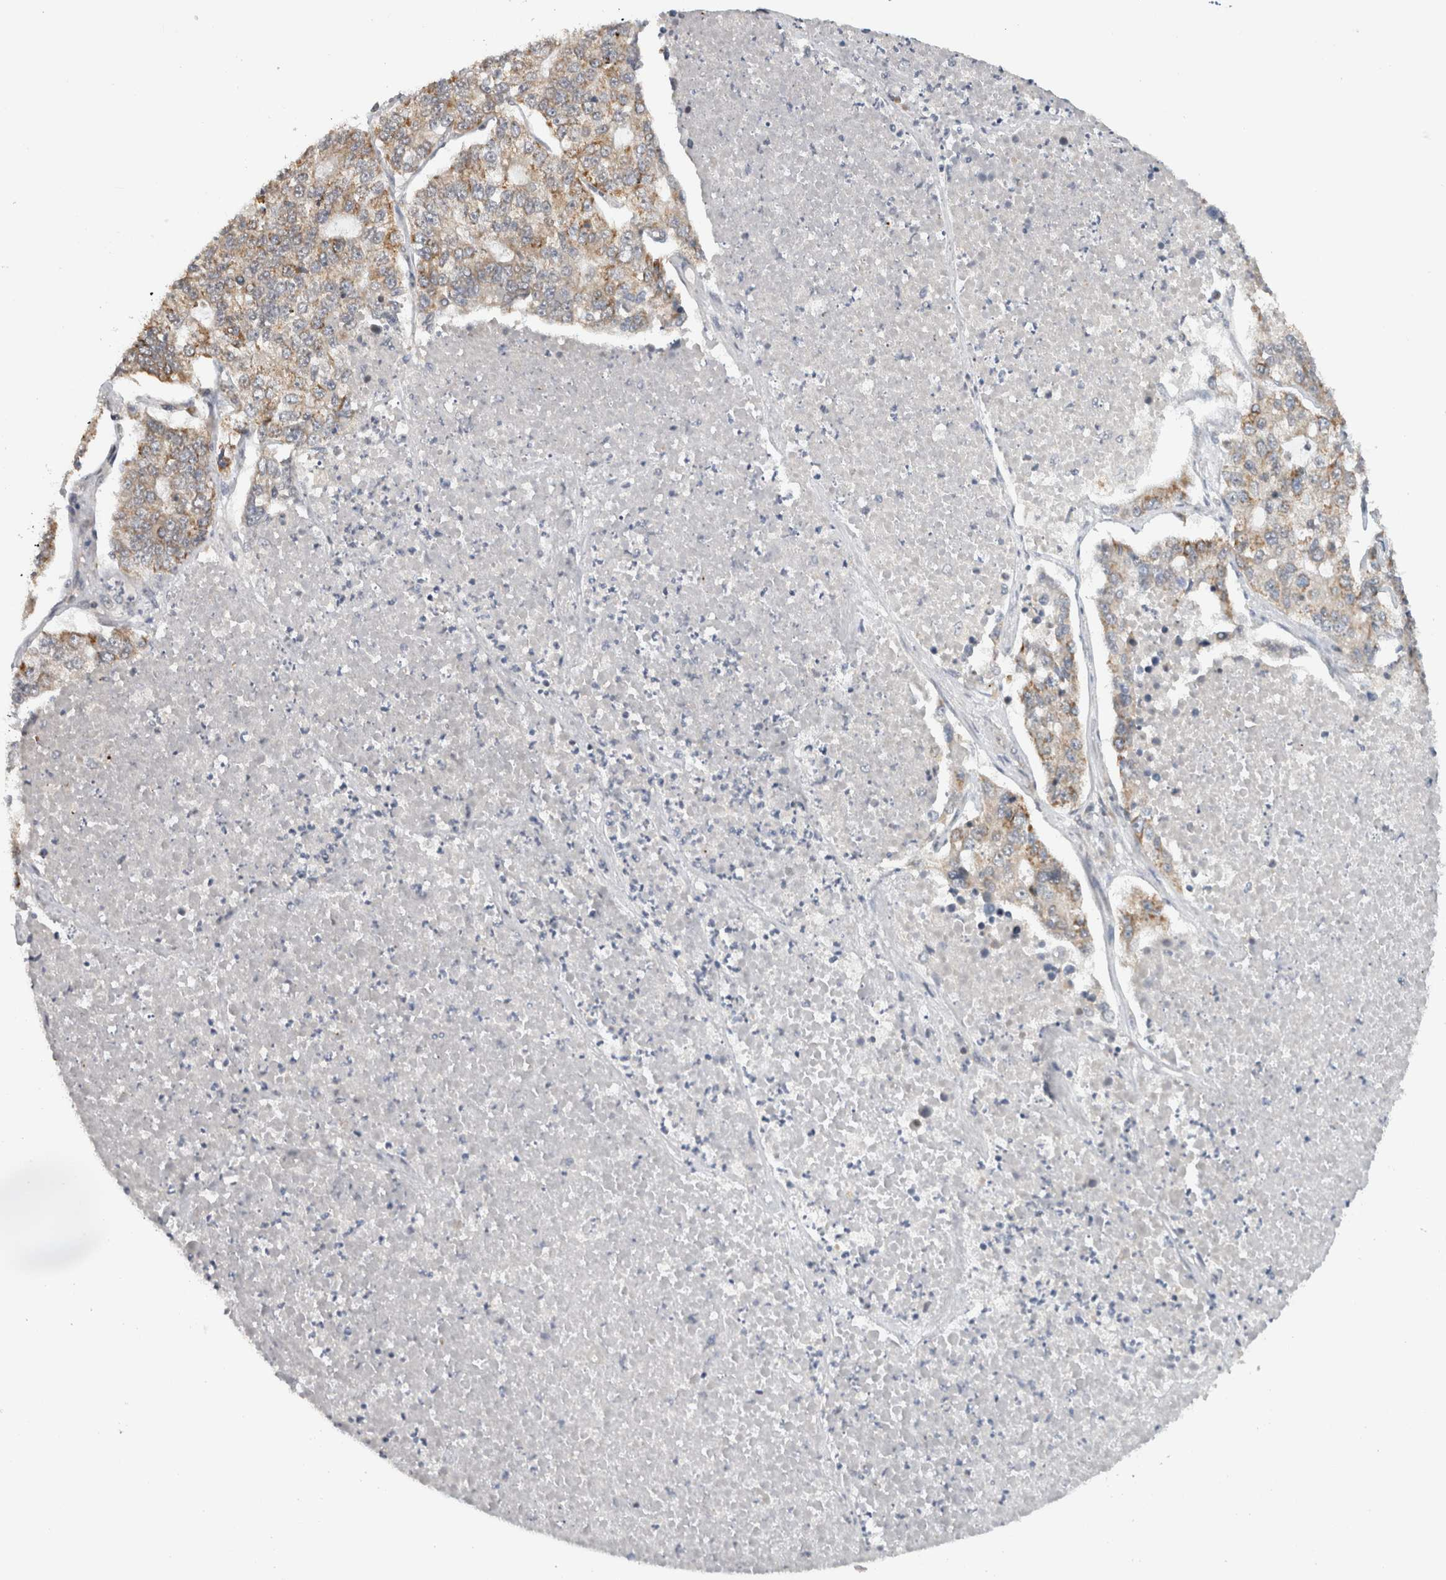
{"staining": {"intensity": "moderate", "quantity": ">75%", "location": "cytoplasmic/membranous"}, "tissue": "lung cancer", "cell_type": "Tumor cells", "image_type": "cancer", "snomed": [{"axis": "morphology", "description": "Adenocarcinoma, NOS"}, {"axis": "topography", "description": "Lung"}], "caption": "This is a micrograph of IHC staining of lung cancer, which shows moderate staining in the cytoplasmic/membranous of tumor cells.", "gene": "CMC2", "patient": {"sex": "male", "age": 49}}